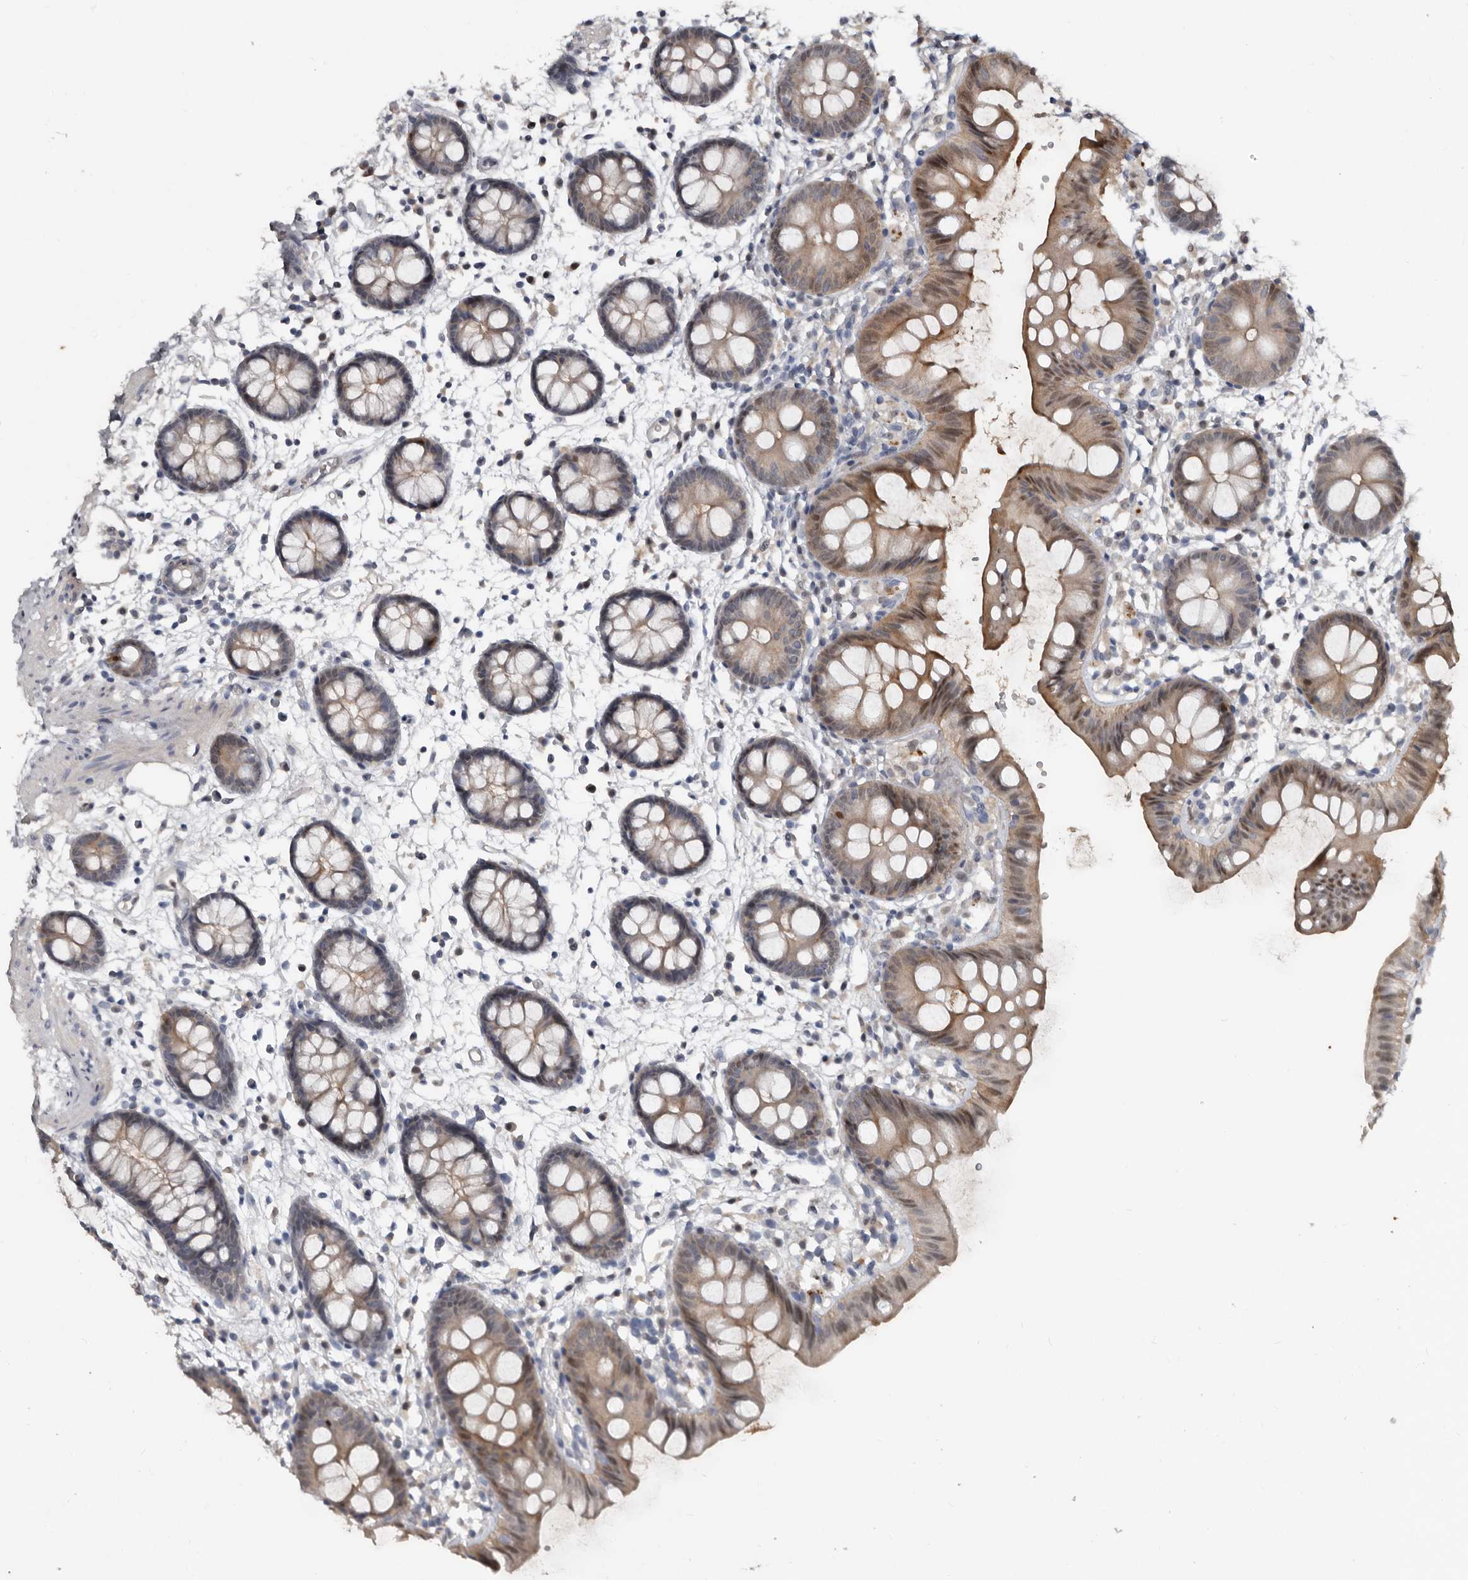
{"staining": {"intensity": "negative", "quantity": "none", "location": "none"}, "tissue": "colon", "cell_type": "Endothelial cells", "image_type": "normal", "snomed": [{"axis": "morphology", "description": "Normal tissue, NOS"}, {"axis": "topography", "description": "Colon"}], "caption": "High magnification brightfield microscopy of unremarkable colon stained with DAB (brown) and counterstained with hematoxylin (blue): endothelial cells show no significant positivity. (IHC, brightfield microscopy, high magnification).", "gene": "RBKS", "patient": {"sex": "male", "age": 56}}